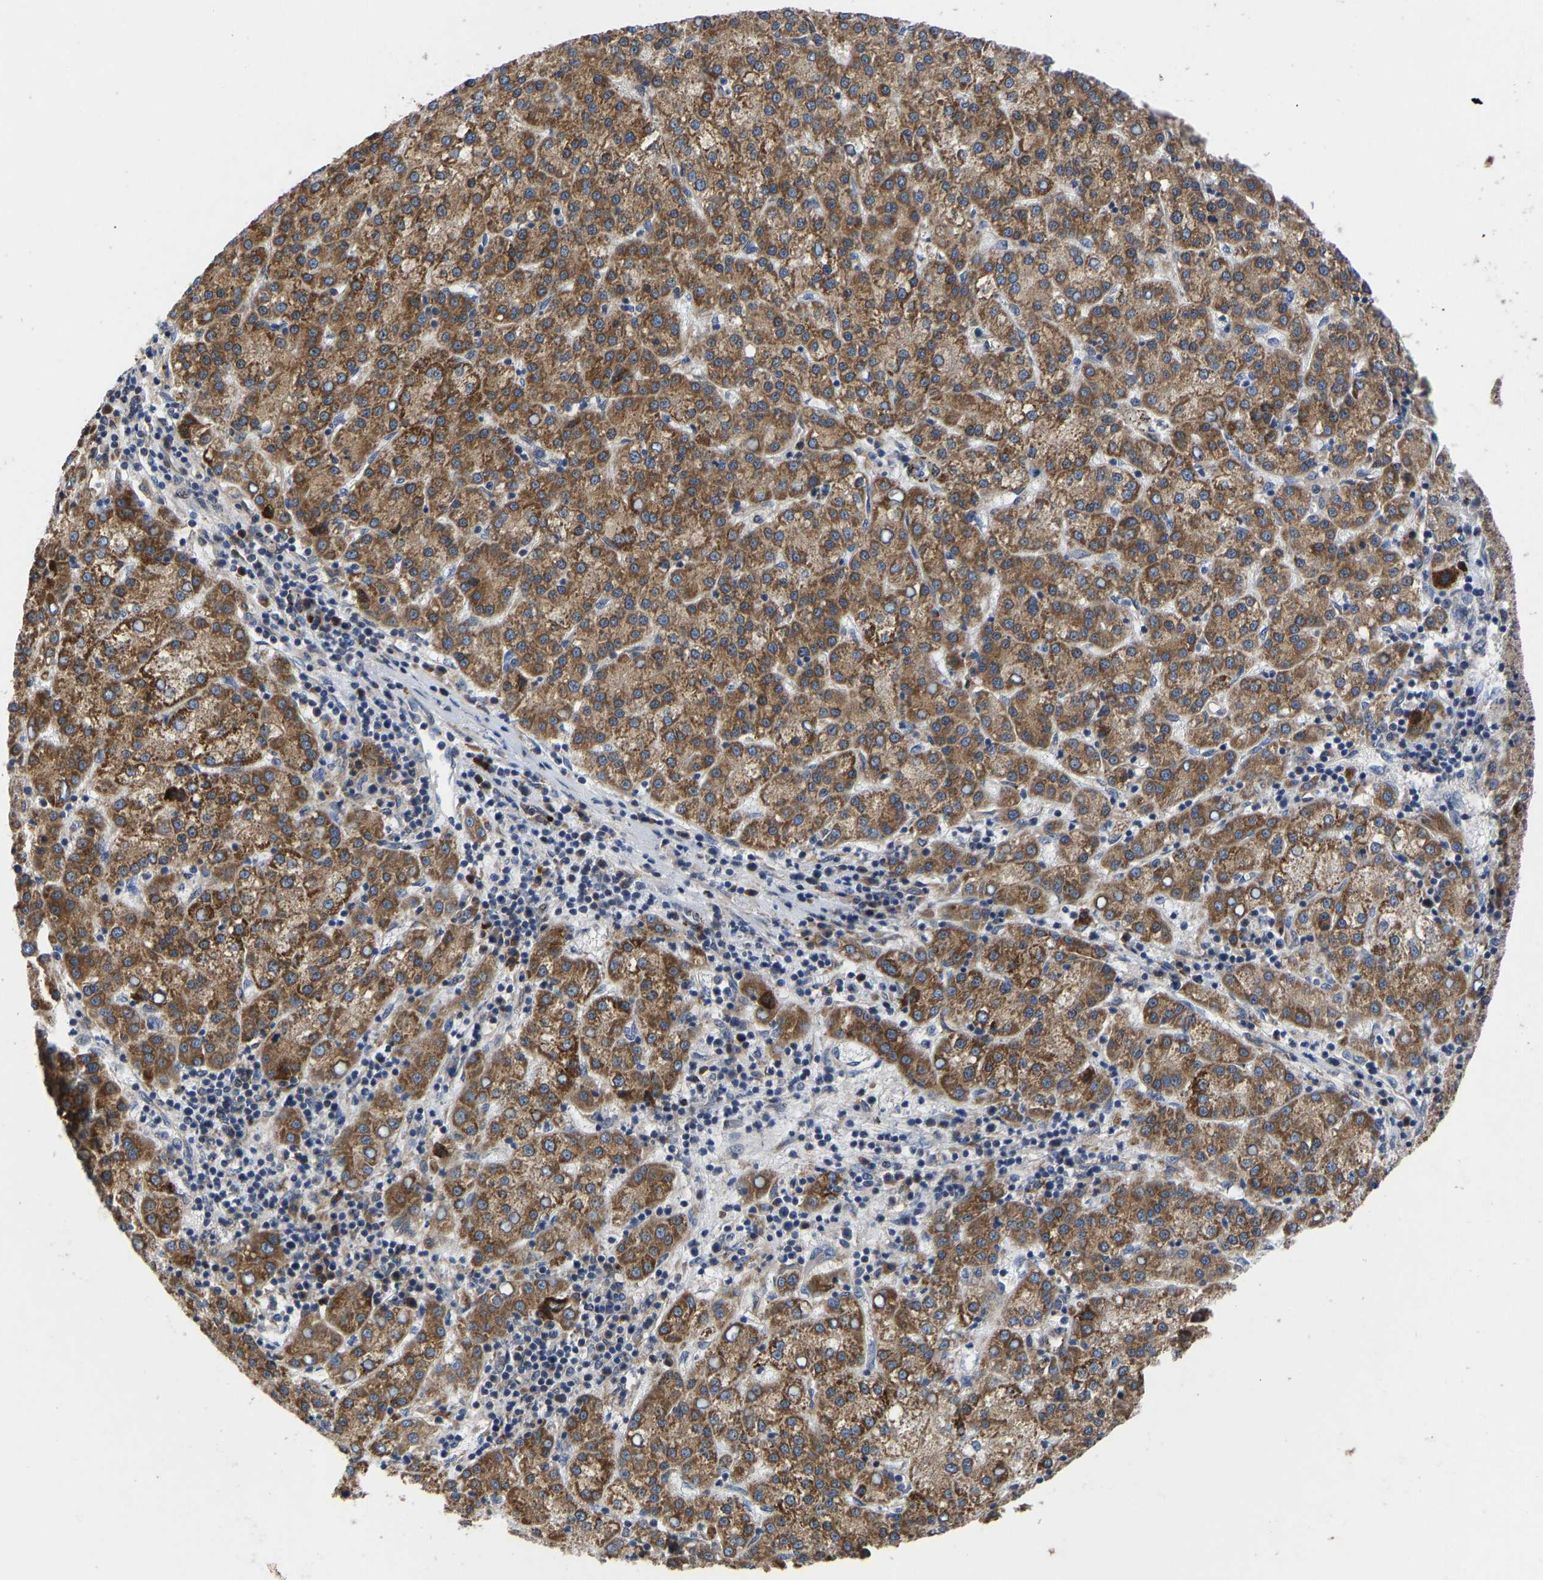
{"staining": {"intensity": "moderate", "quantity": ">75%", "location": "cytoplasmic/membranous"}, "tissue": "liver cancer", "cell_type": "Tumor cells", "image_type": "cancer", "snomed": [{"axis": "morphology", "description": "Carcinoma, Hepatocellular, NOS"}, {"axis": "topography", "description": "Liver"}], "caption": "Liver cancer stained for a protein (brown) reveals moderate cytoplasmic/membranous positive expression in approximately >75% of tumor cells.", "gene": "TMEM38B", "patient": {"sex": "female", "age": 58}}